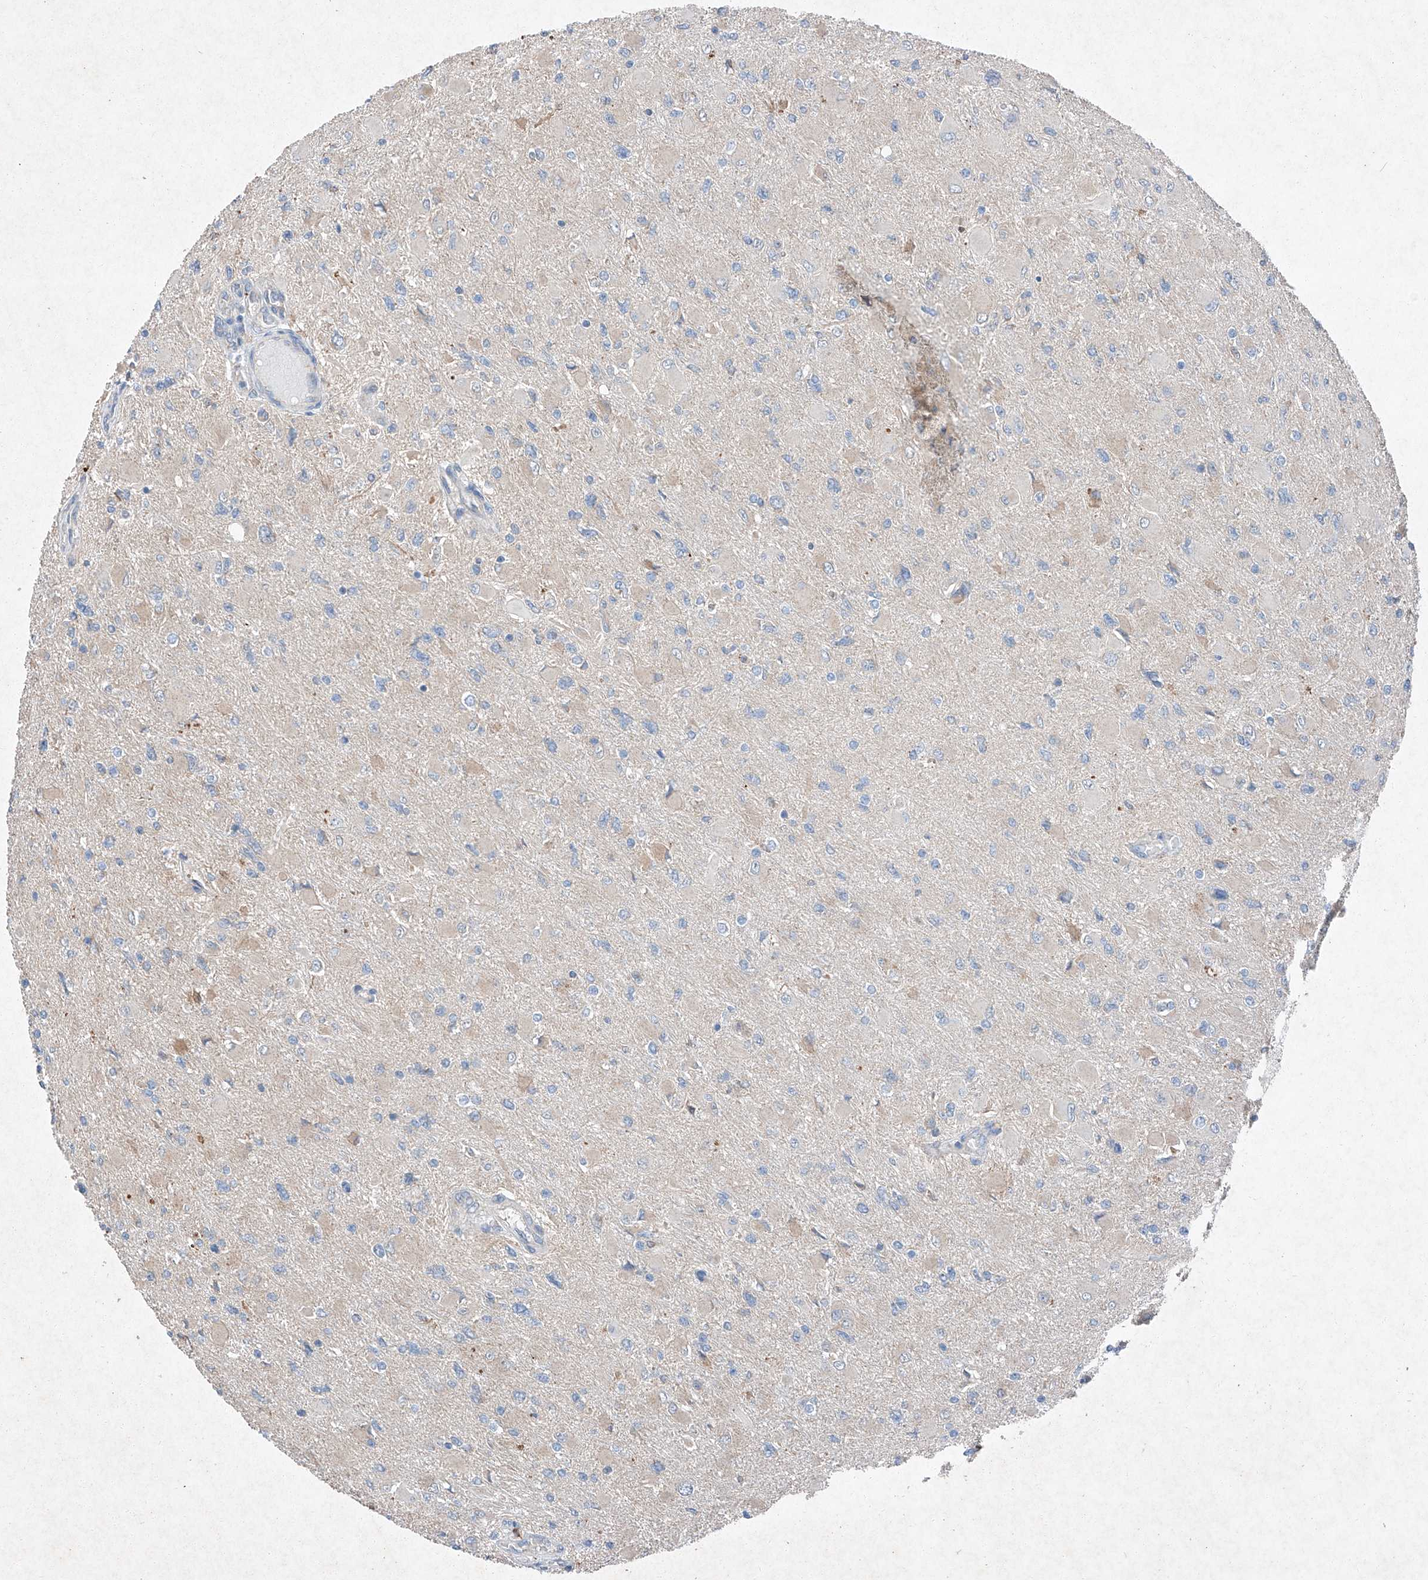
{"staining": {"intensity": "negative", "quantity": "none", "location": "none"}, "tissue": "glioma", "cell_type": "Tumor cells", "image_type": "cancer", "snomed": [{"axis": "morphology", "description": "Glioma, malignant, High grade"}, {"axis": "topography", "description": "Cerebral cortex"}], "caption": "A micrograph of human malignant glioma (high-grade) is negative for staining in tumor cells.", "gene": "RUSC1", "patient": {"sex": "female", "age": 36}}